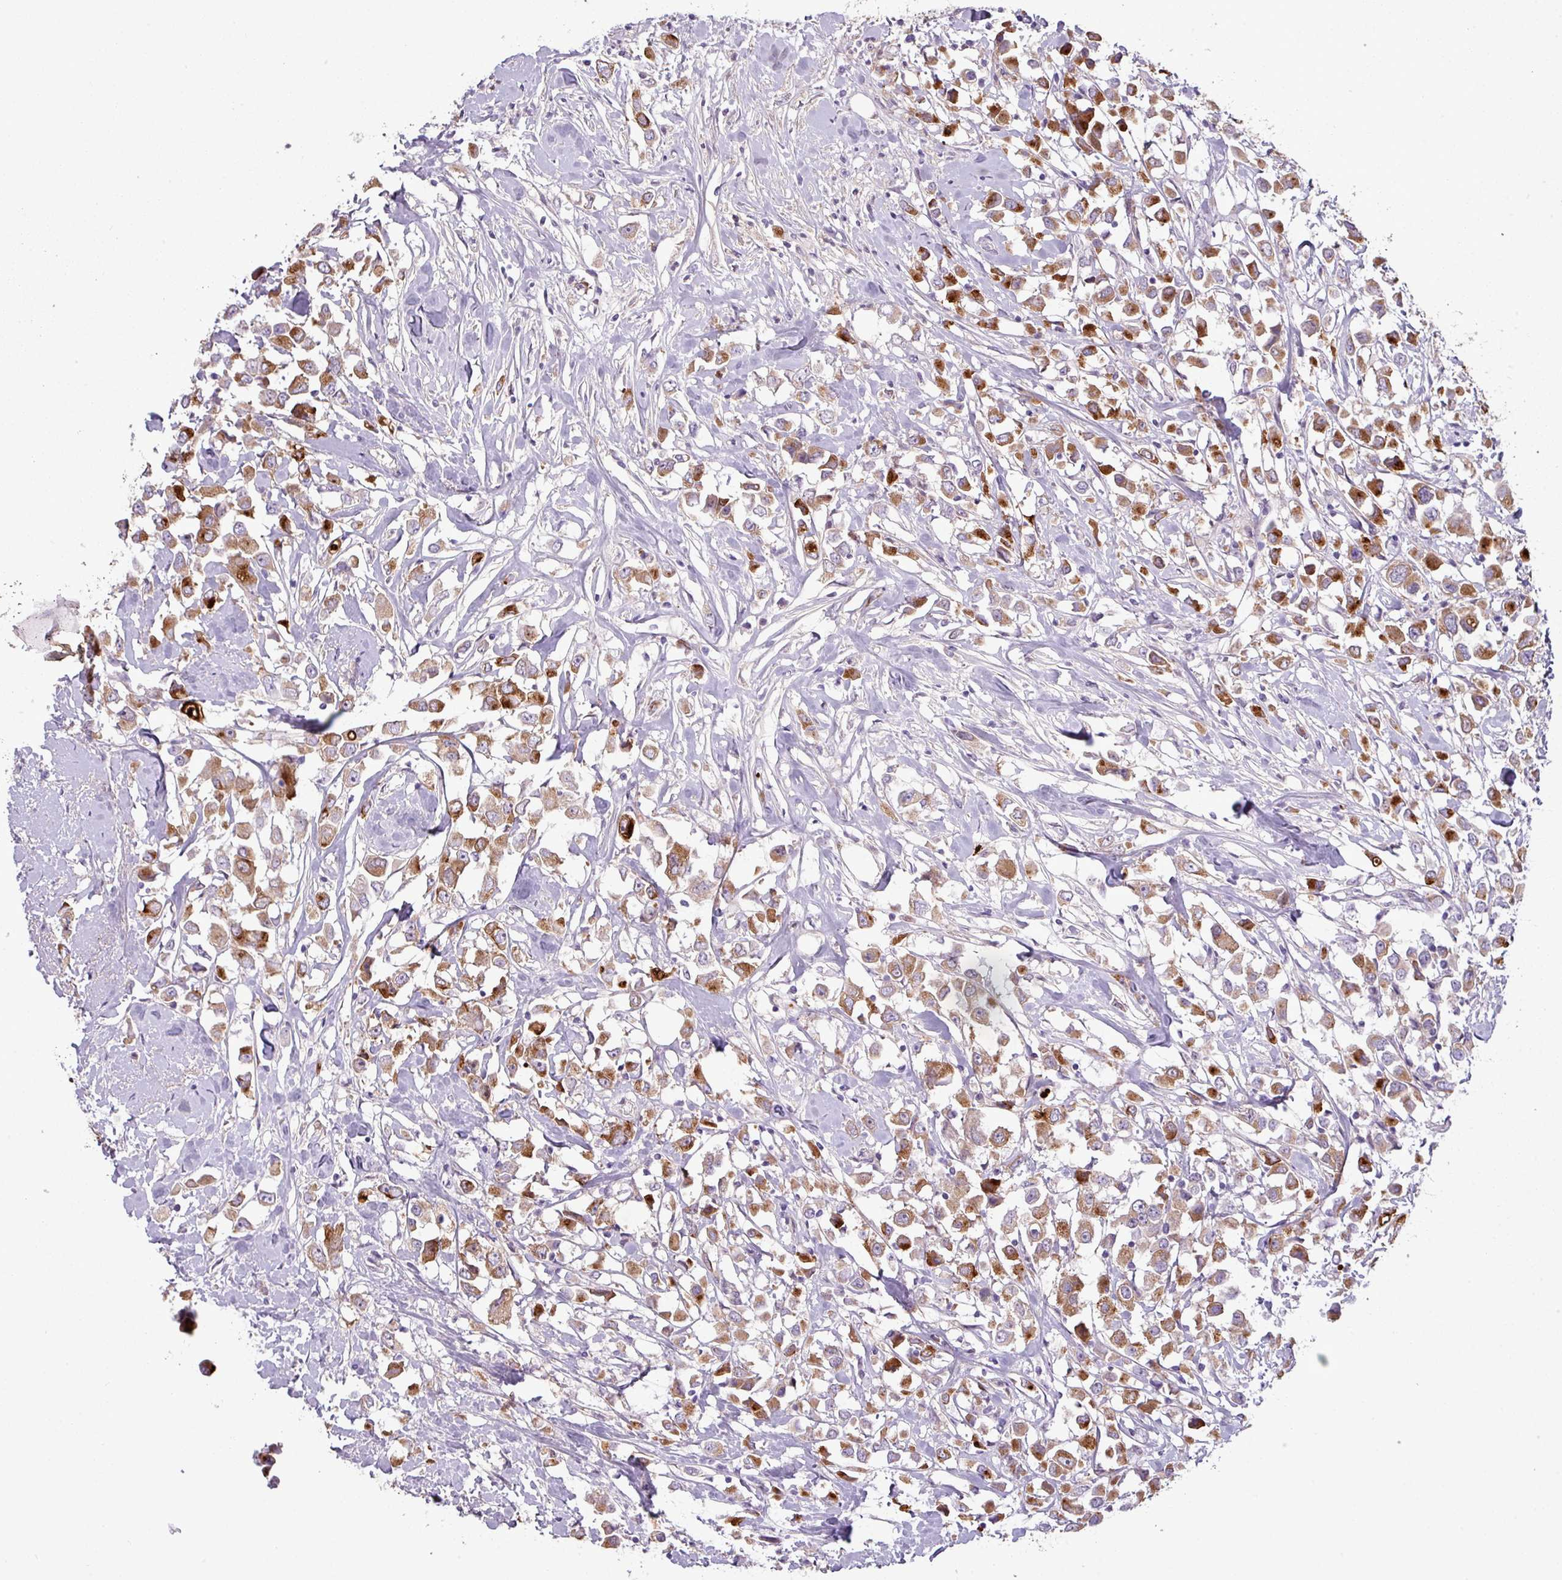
{"staining": {"intensity": "moderate", "quantity": ">75%", "location": "cytoplasmic/membranous"}, "tissue": "breast cancer", "cell_type": "Tumor cells", "image_type": "cancer", "snomed": [{"axis": "morphology", "description": "Duct carcinoma"}, {"axis": "topography", "description": "Breast"}], "caption": "Immunohistochemistry (DAB (3,3'-diaminobenzidine)) staining of breast invasive ductal carcinoma displays moderate cytoplasmic/membranous protein staining in about >75% of tumor cells.", "gene": "C4B", "patient": {"sex": "female", "age": 61}}